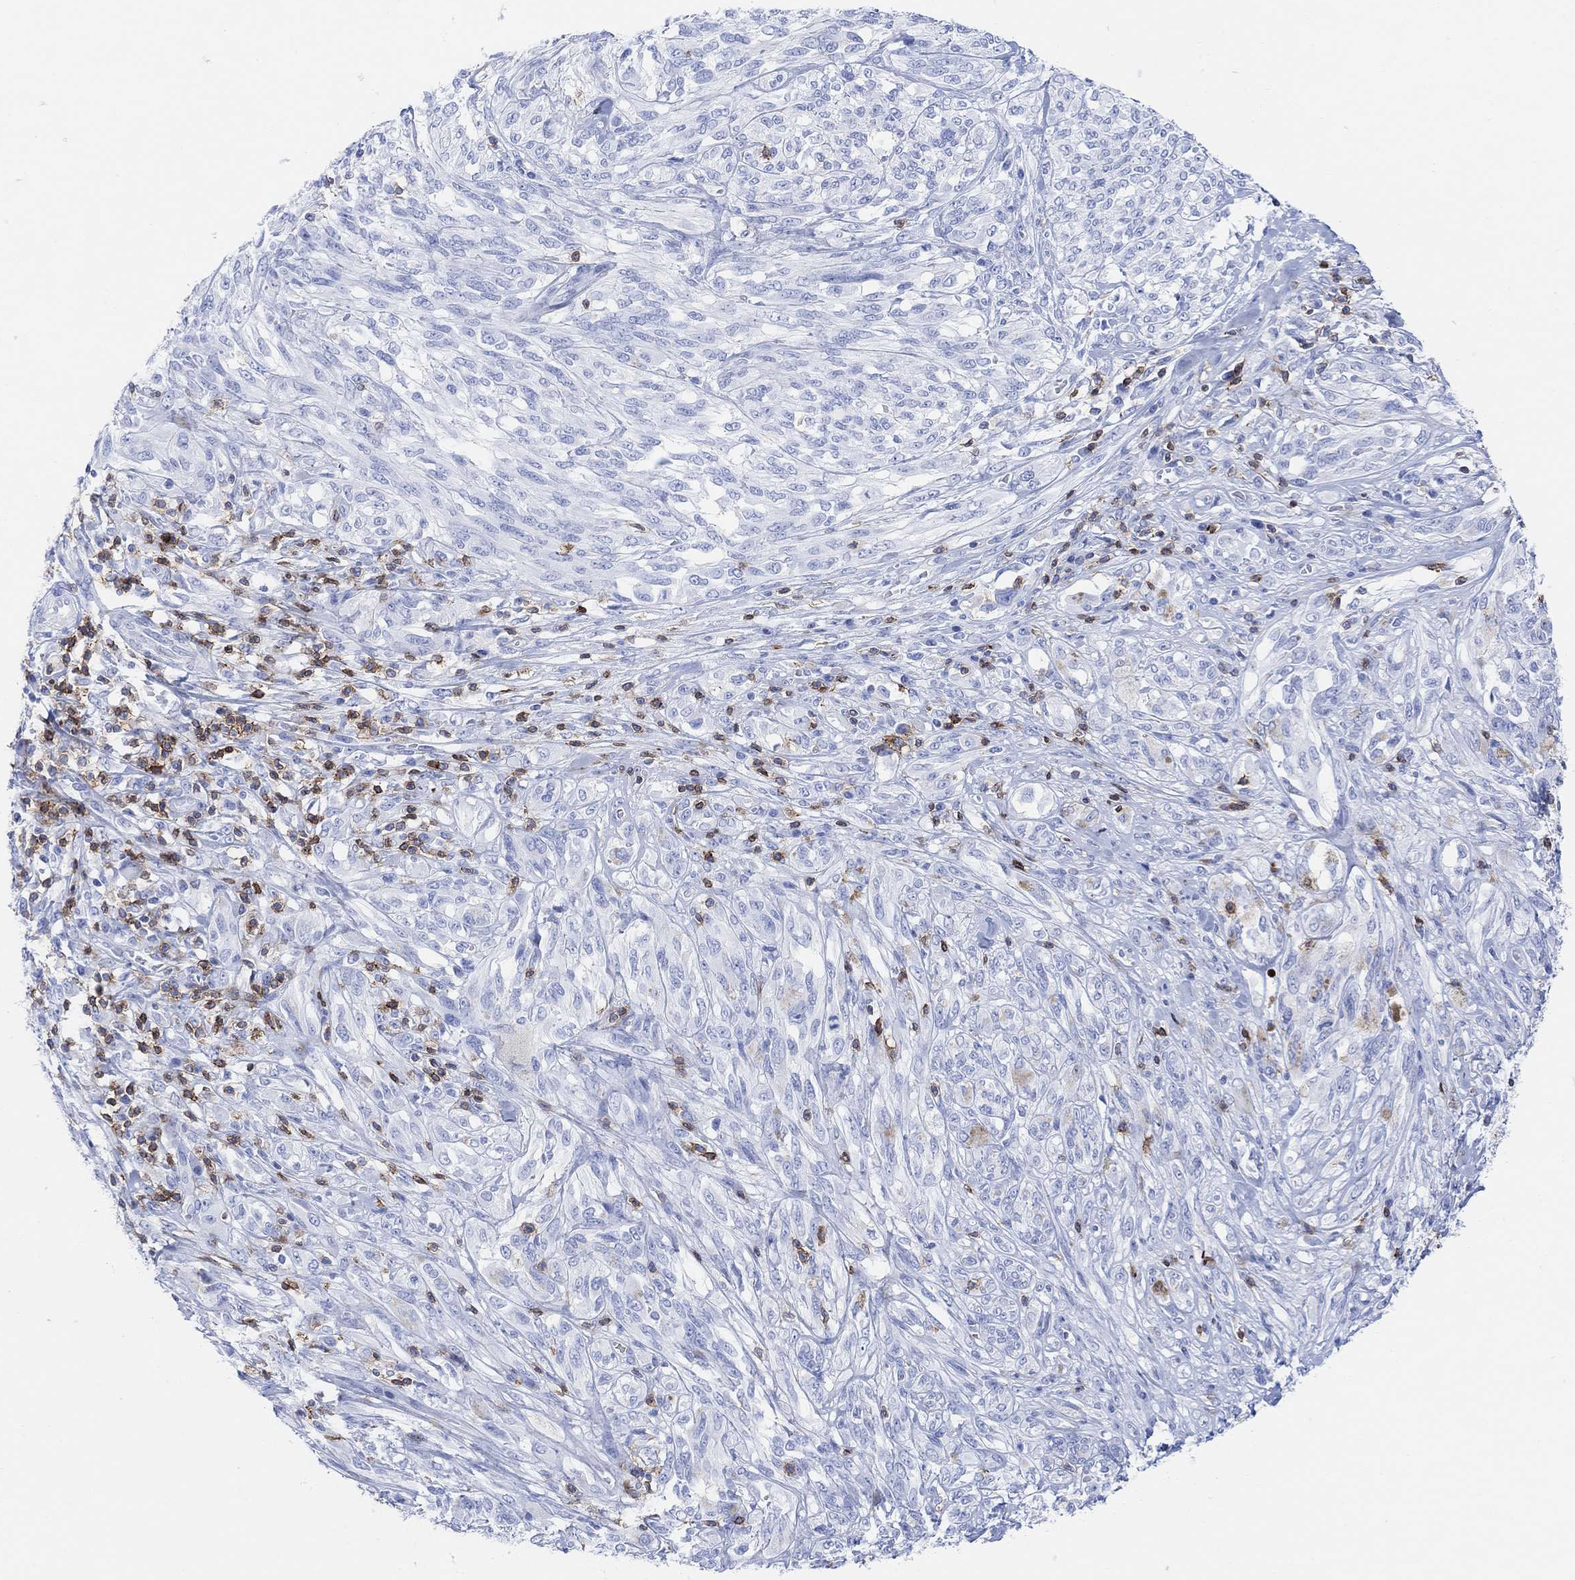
{"staining": {"intensity": "negative", "quantity": "none", "location": "none"}, "tissue": "melanoma", "cell_type": "Tumor cells", "image_type": "cancer", "snomed": [{"axis": "morphology", "description": "Malignant melanoma, NOS"}, {"axis": "topography", "description": "Skin"}], "caption": "Melanoma was stained to show a protein in brown. There is no significant expression in tumor cells.", "gene": "GPR65", "patient": {"sex": "female", "age": 91}}